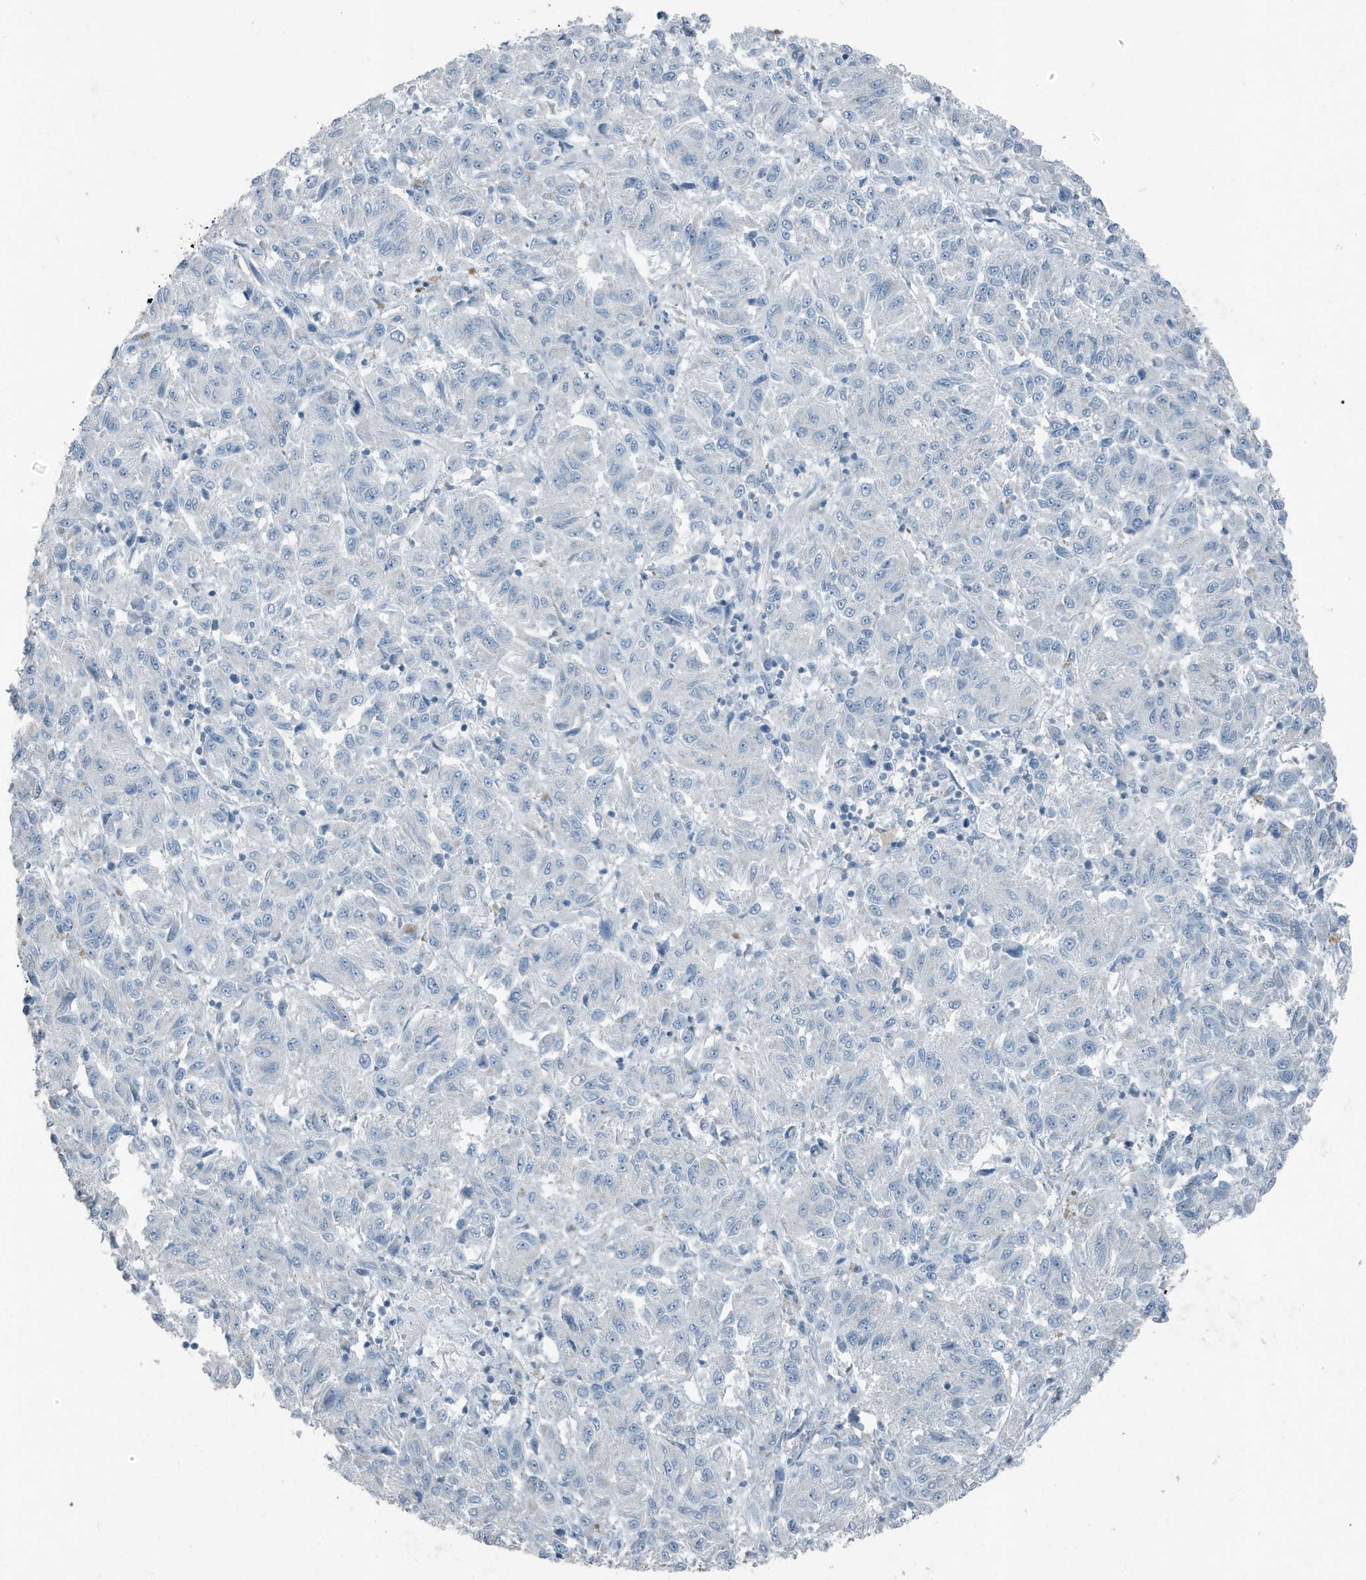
{"staining": {"intensity": "negative", "quantity": "none", "location": "none"}, "tissue": "melanoma", "cell_type": "Tumor cells", "image_type": "cancer", "snomed": [{"axis": "morphology", "description": "Malignant melanoma, Metastatic site"}, {"axis": "topography", "description": "Lung"}], "caption": "Malignant melanoma (metastatic site) was stained to show a protein in brown. There is no significant positivity in tumor cells. (Immunohistochemistry, brightfield microscopy, high magnification).", "gene": "FAM162A", "patient": {"sex": "male", "age": 64}}